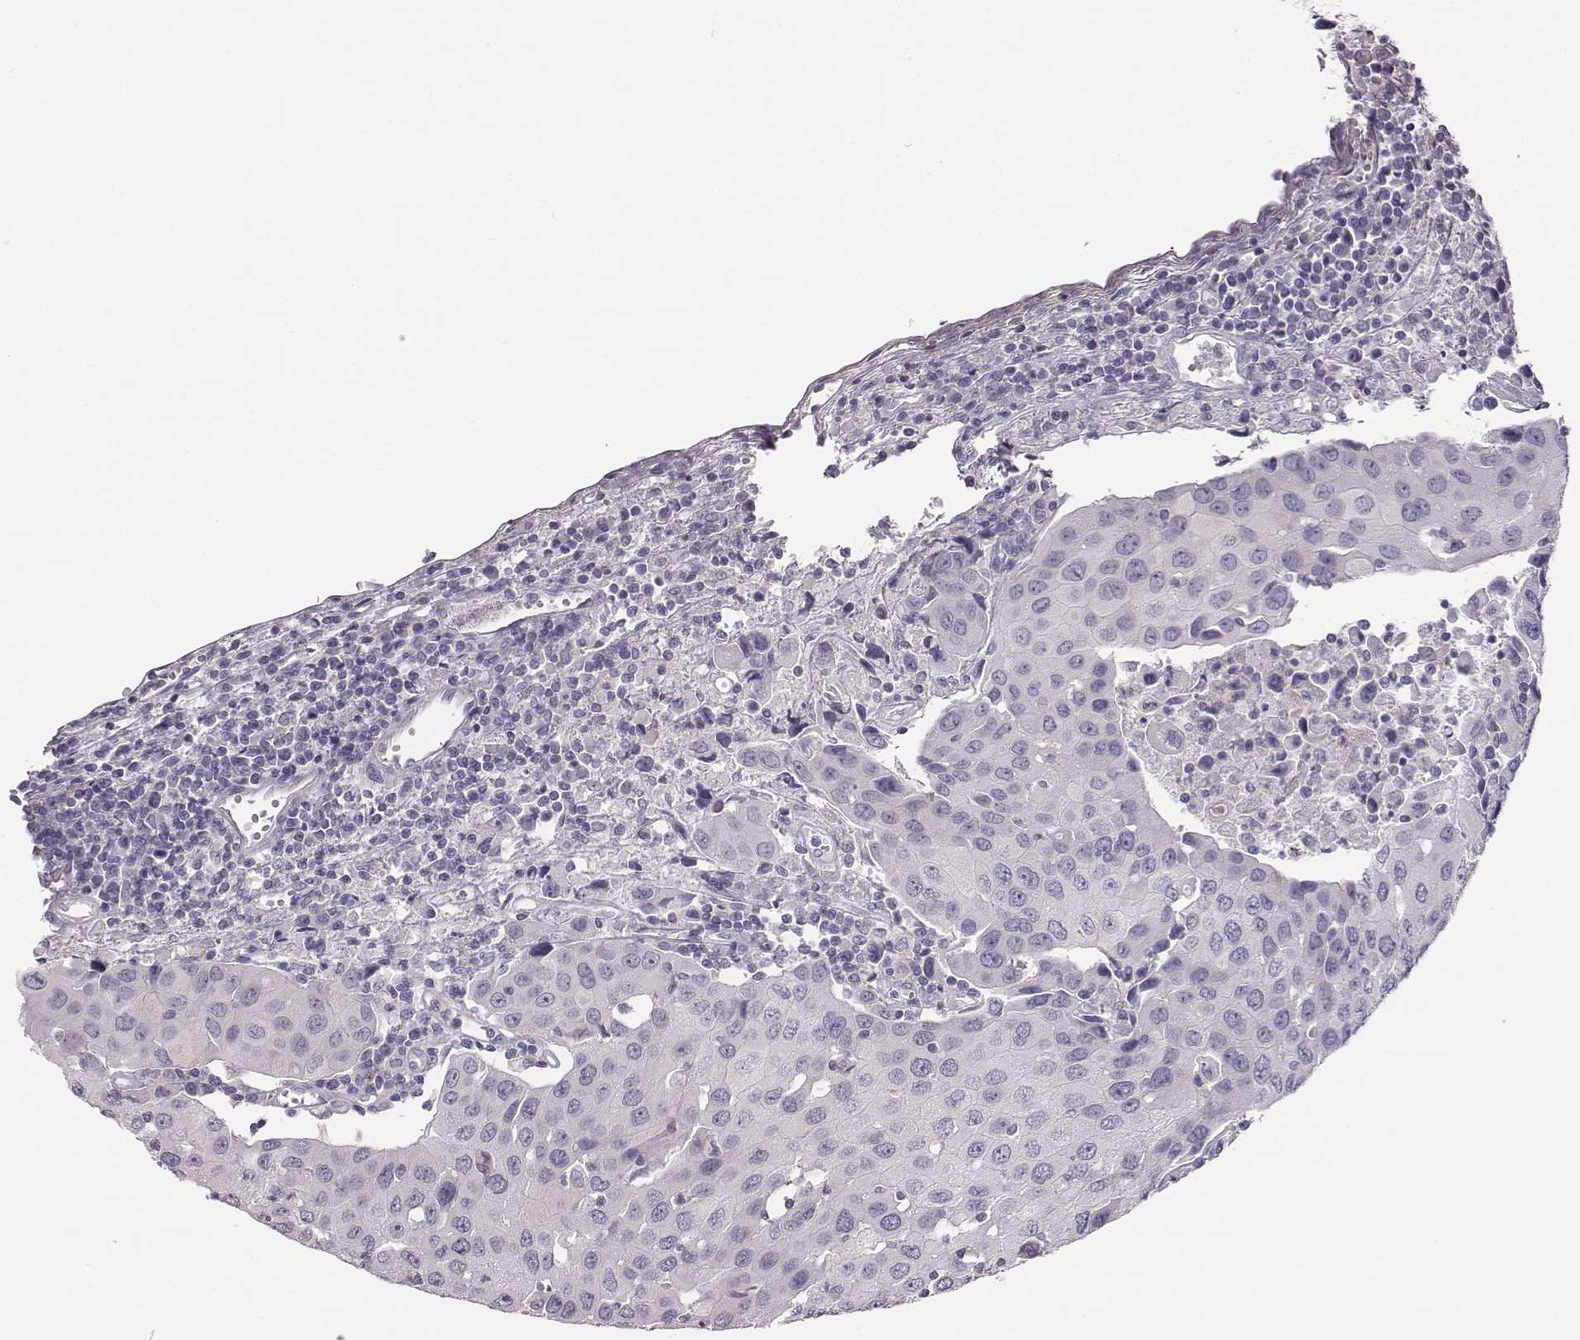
{"staining": {"intensity": "negative", "quantity": "none", "location": "none"}, "tissue": "urothelial cancer", "cell_type": "Tumor cells", "image_type": "cancer", "snomed": [{"axis": "morphology", "description": "Urothelial carcinoma, High grade"}, {"axis": "topography", "description": "Urinary bladder"}], "caption": "This is an IHC image of human urothelial cancer. There is no positivity in tumor cells.", "gene": "ADAM7", "patient": {"sex": "female", "age": 85}}